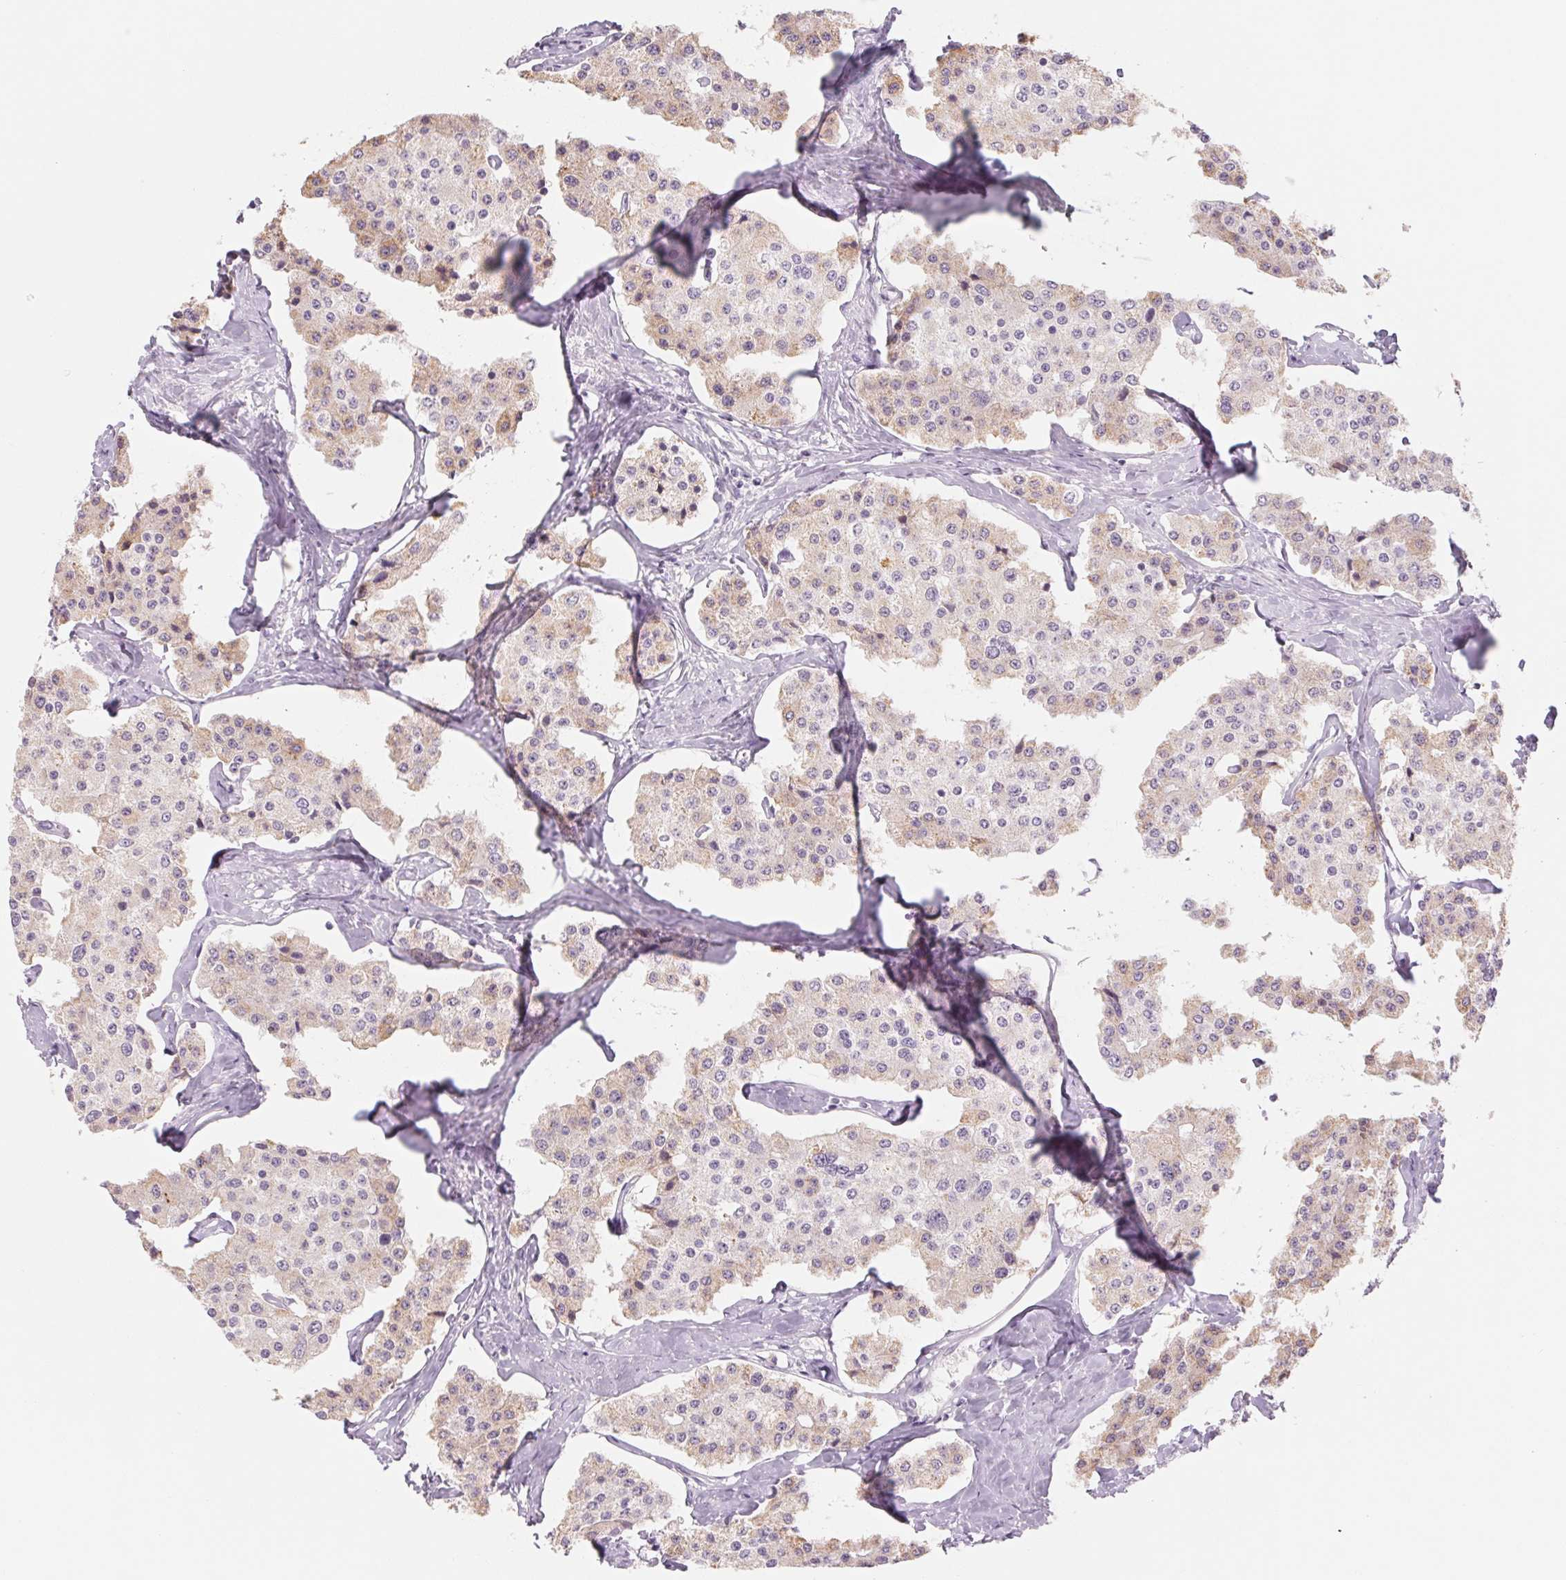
{"staining": {"intensity": "weak", "quantity": "25%-75%", "location": "cytoplasmic/membranous"}, "tissue": "carcinoid", "cell_type": "Tumor cells", "image_type": "cancer", "snomed": [{"axis": "morphology", "description": "Carcinoid, malignant, NOS"}, {"axis": "topography", "description": "Small intestine"}], "caption": "Tumor cells exhibit low levels of weak cytoplasmic/membranous positivity in approximately 25%-75% of cells in human carcinoid. (DAB (3,3'-diaminobenzidine) = brown stain, brightfield microscopy at high magnification).", "gene": "POU1F1", "patient": {"sex": "female", "age": 65}}